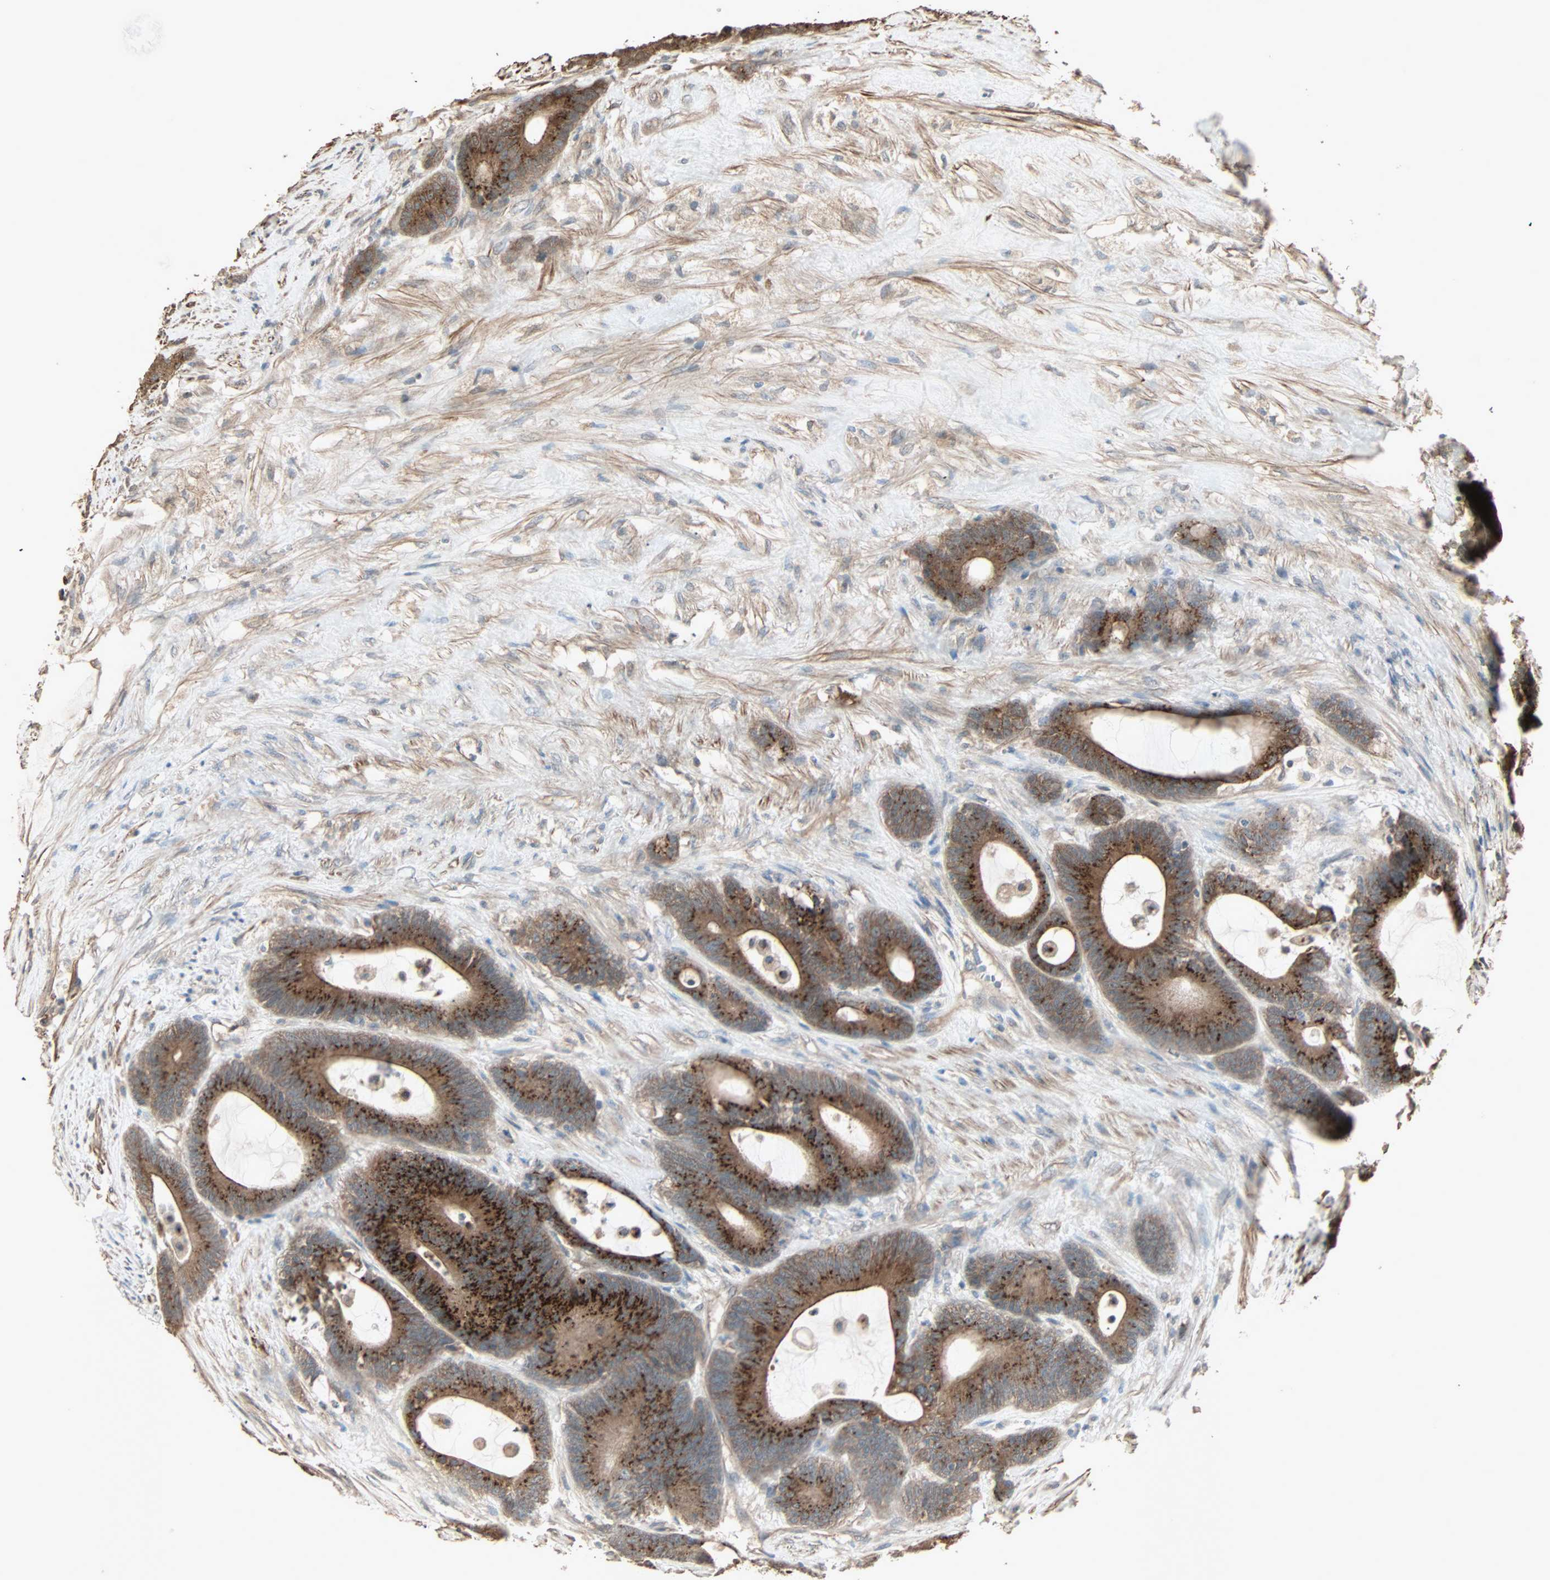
{"staining": {"intensity": "strong", "quantity": ">75%", "location": "cytoplasmic/membranous"}, "tissue": "colorectal cancer", "cell_type": "Tumor cells", "image_type": "cancer", "snomed": [{"axis": "morphology", "description": "Adenocarcinoma, NOS"}, {"axis": "topography", "description": "Colon"}], "caption": "Colorectal cancer stained for a protein (brown) shows strong cytoplasmic/membranous positive expression in about >75% of tumor cells.", "gene": "GALNT3", "patient": {"sex": "female", "age": 84}}